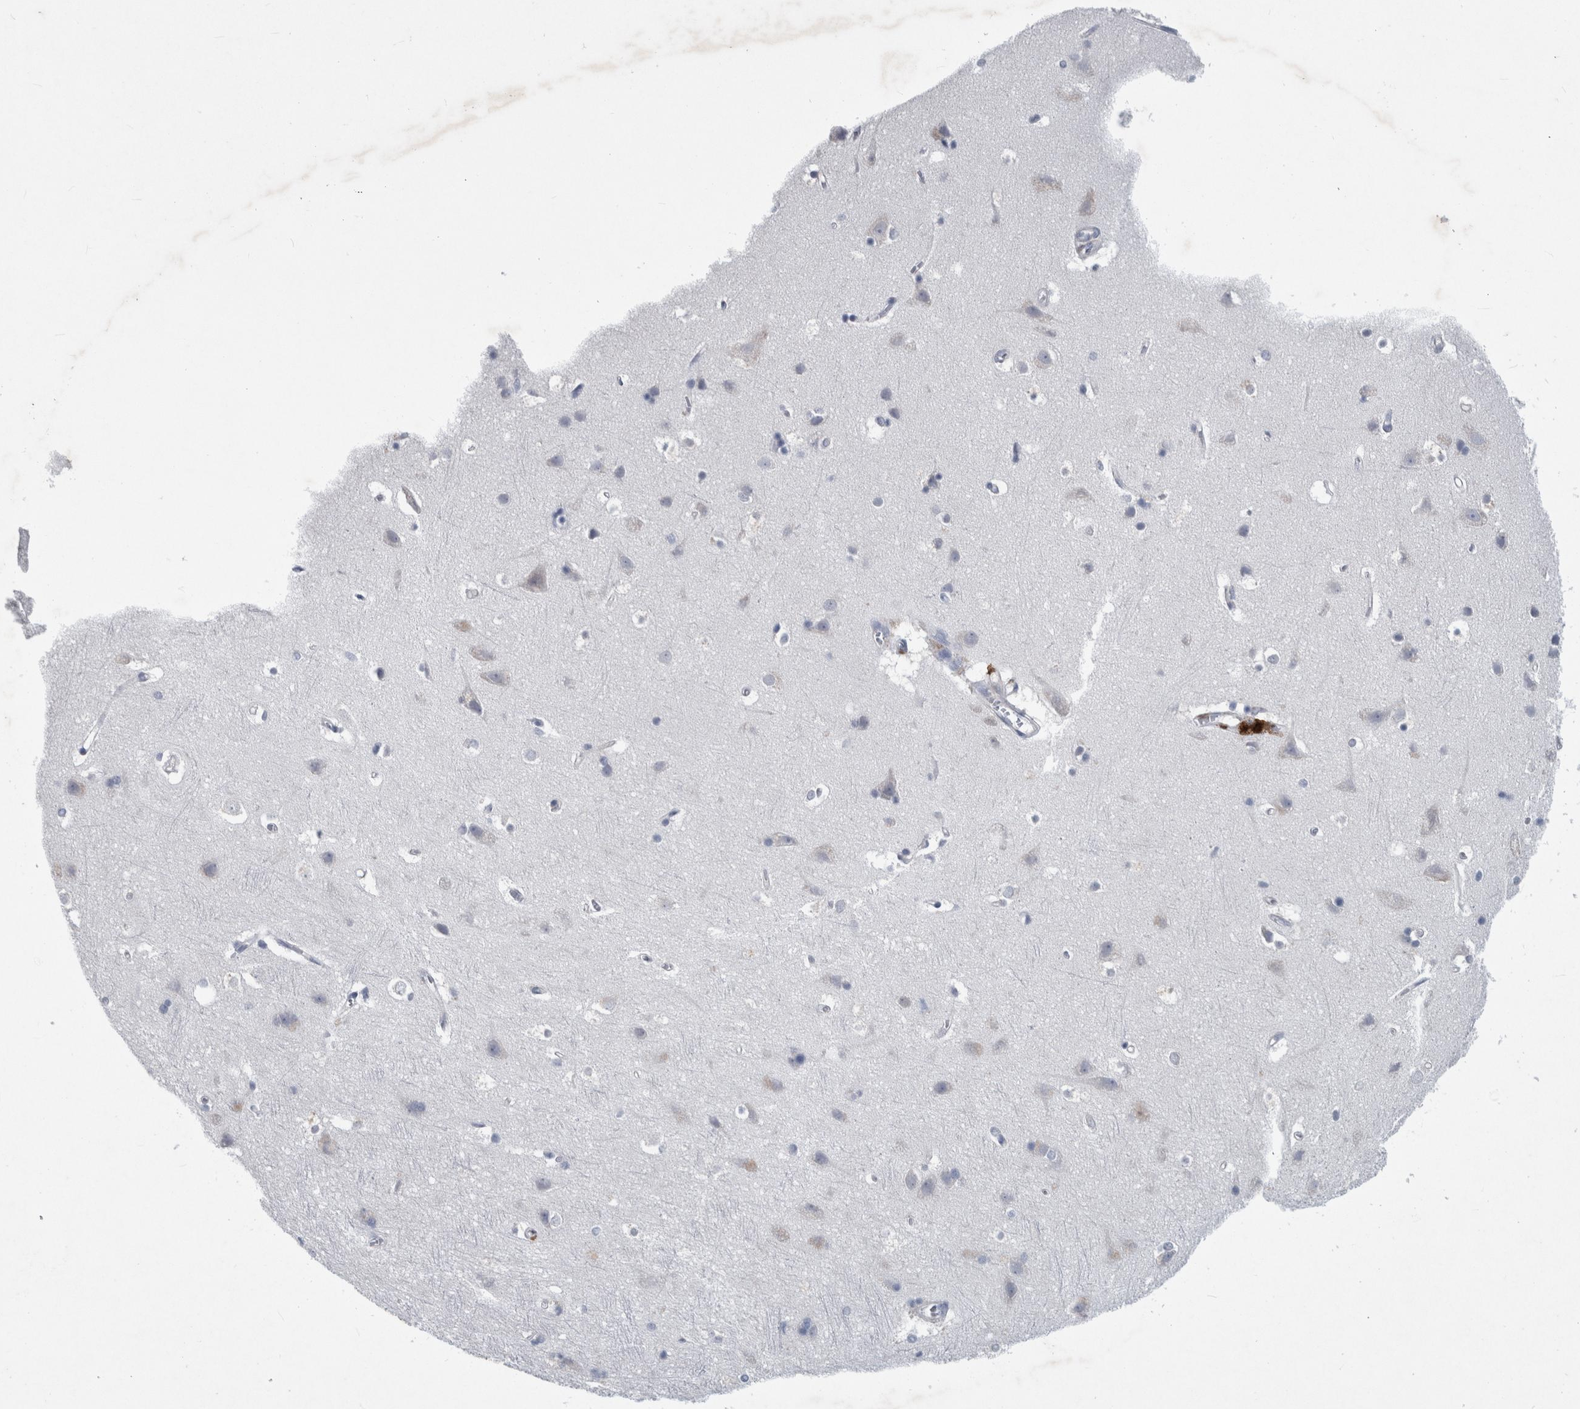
{"staining": {"intensity": "negative", "quantity": "none", "location": "none"}, "tissue": "cerebral cortex", "cell_type": "Endothelial cells", "image_type": "normal", "snomed": [{"axis": "morphology", "description": "Normal tissue, NOS"}, {"axis": "topography", "description": "Cerebral cortex"}], "caption": "The photomicrograph displays no significant staining in endothelial cells of cerebral cortex. (Immunohistochemistry, brightfield microscopy, high magnification).", "gene": "FAM83H", "patient": {"sex": "male", "age": 54}}